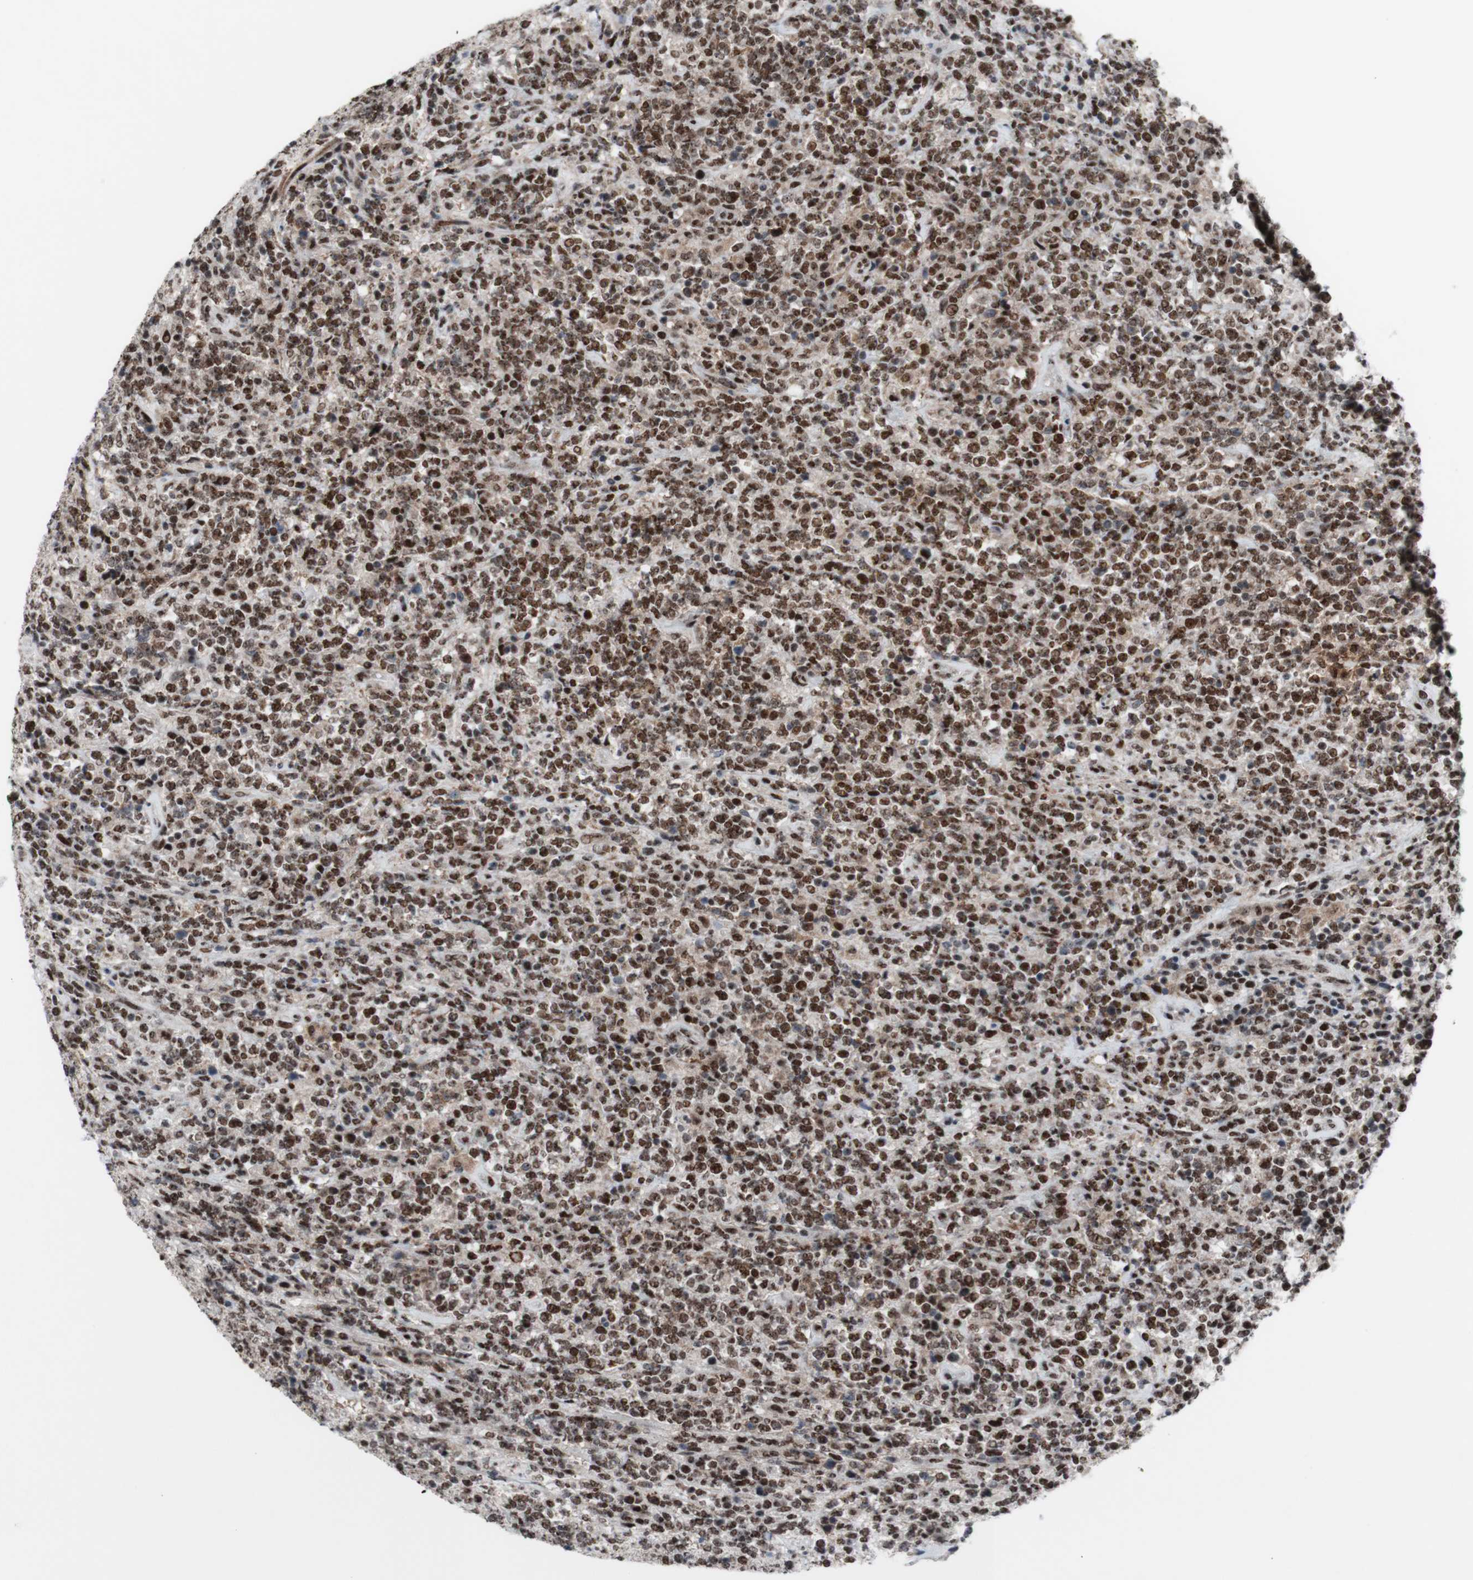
{"staining": {"intensity": "moderate", "quantity": ">75%", "location": "nuclear"}, "tissue": "lymphoma", "cell_type": "Tumor cells", "image_type": "cancer", "snomed": [{"axis": "morphology", "description": "Malignant lymphoma, non-Hodgkin's type, High grade"}, {"axis": "topography", "description": "Soft tissue"}], "caption": "Moderate nuclear staining for a protein is appreciated in about >75% of tumor cells of malignant lymphoma, non-Hodgkin's type (high-grade) using immunohistochemistry (IHC).", "gene": "POLR1A", "patient": {"sex": "male", "age": 18}}